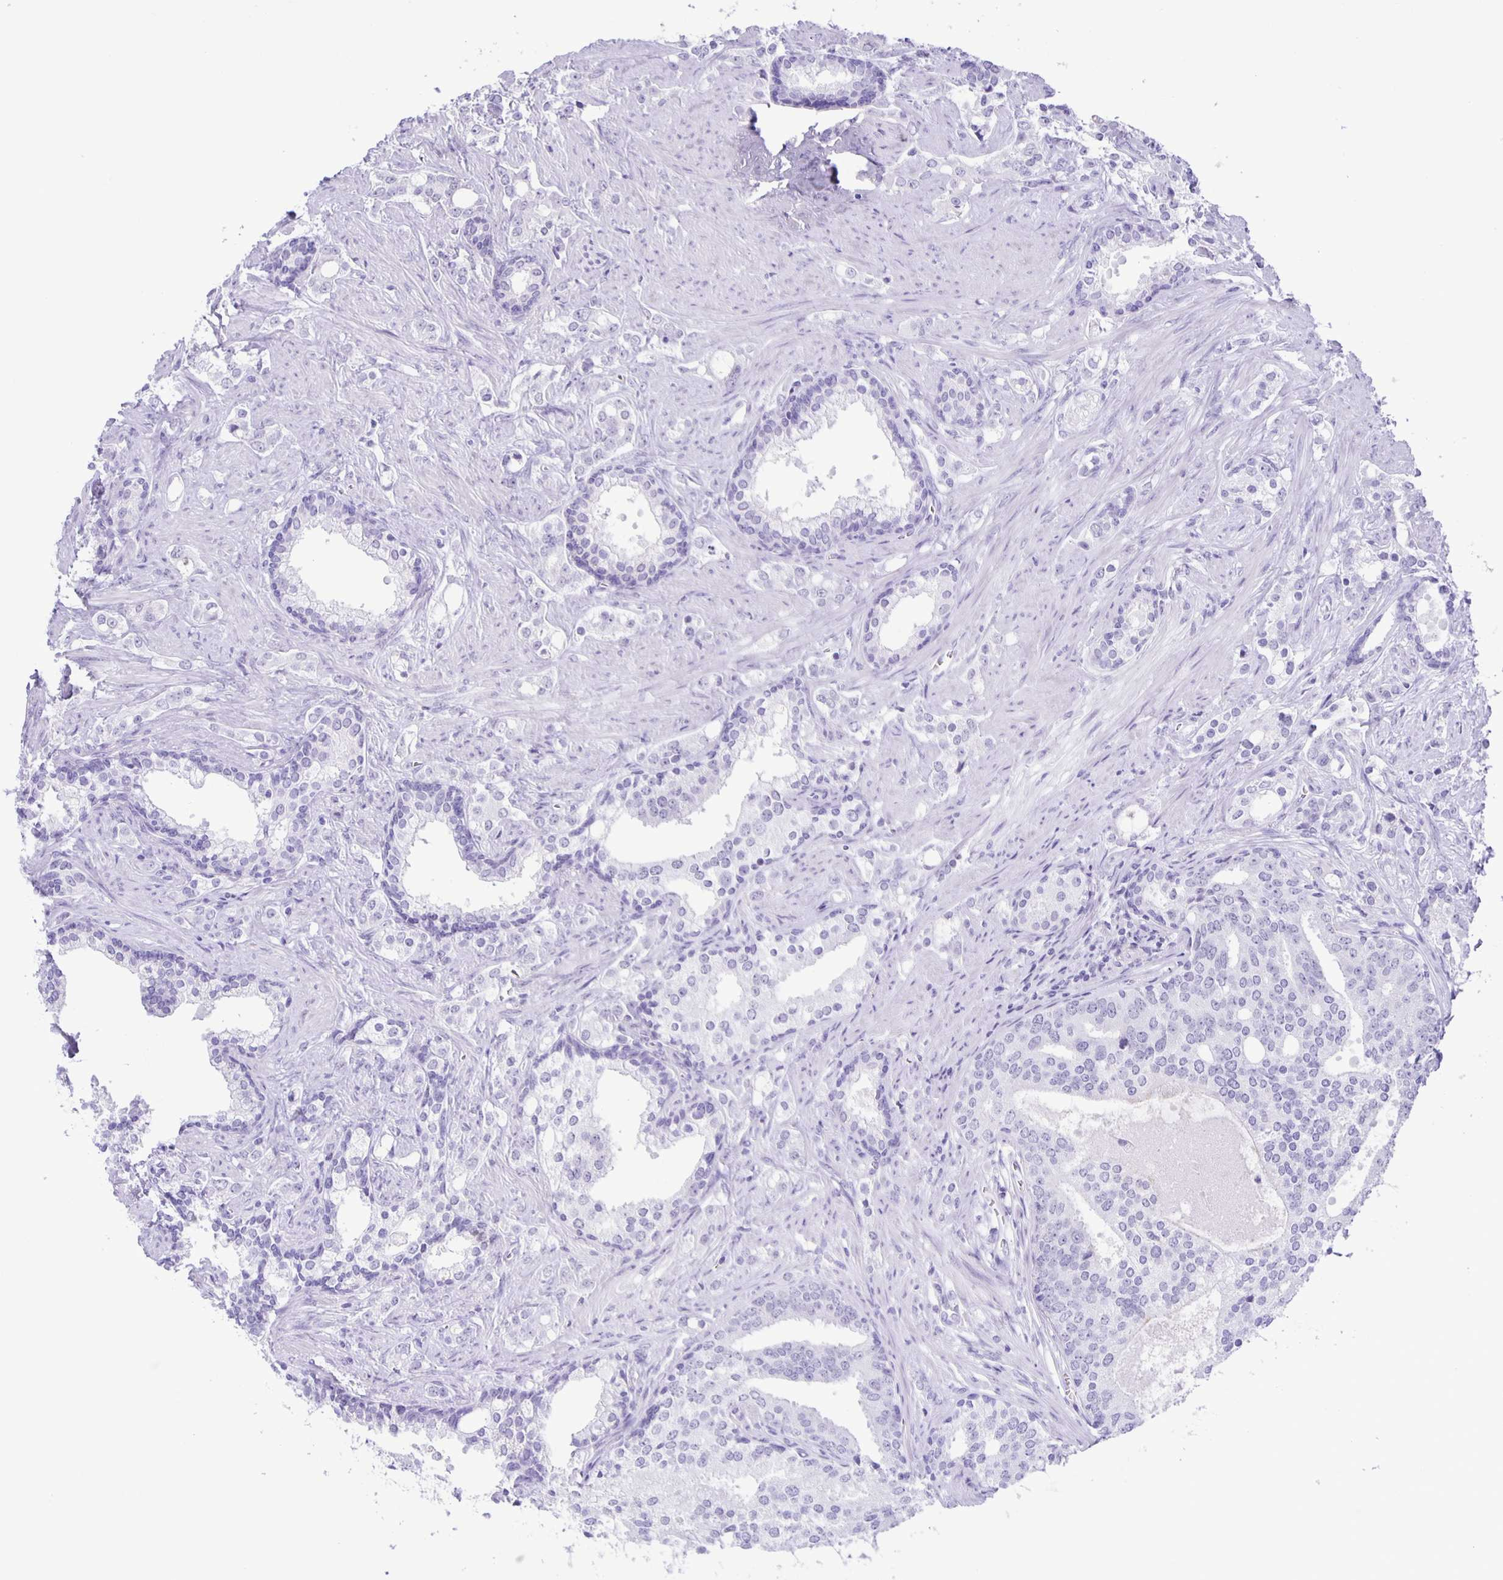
{"staining": {"intensity": "negative", "quantity": "none", "location": "none"}, "tissue": "prostate cancer", "cell_type": "Tumor cells", "image_type": "cancer", "snomed": [{"axis": "morphology", "description": "Adenocarcinoma, Medium grade"}, {"axis": "topography", "description": "Prostate"}], "caption": "This is a histopathology image of immunohistochemistry staining of prostate cancer (adenocarcinoma (medium-grade)), which shows no expression in tumor cells.", "gene": "EZHIP", "patient": {"sex": "male", "age": 57}}